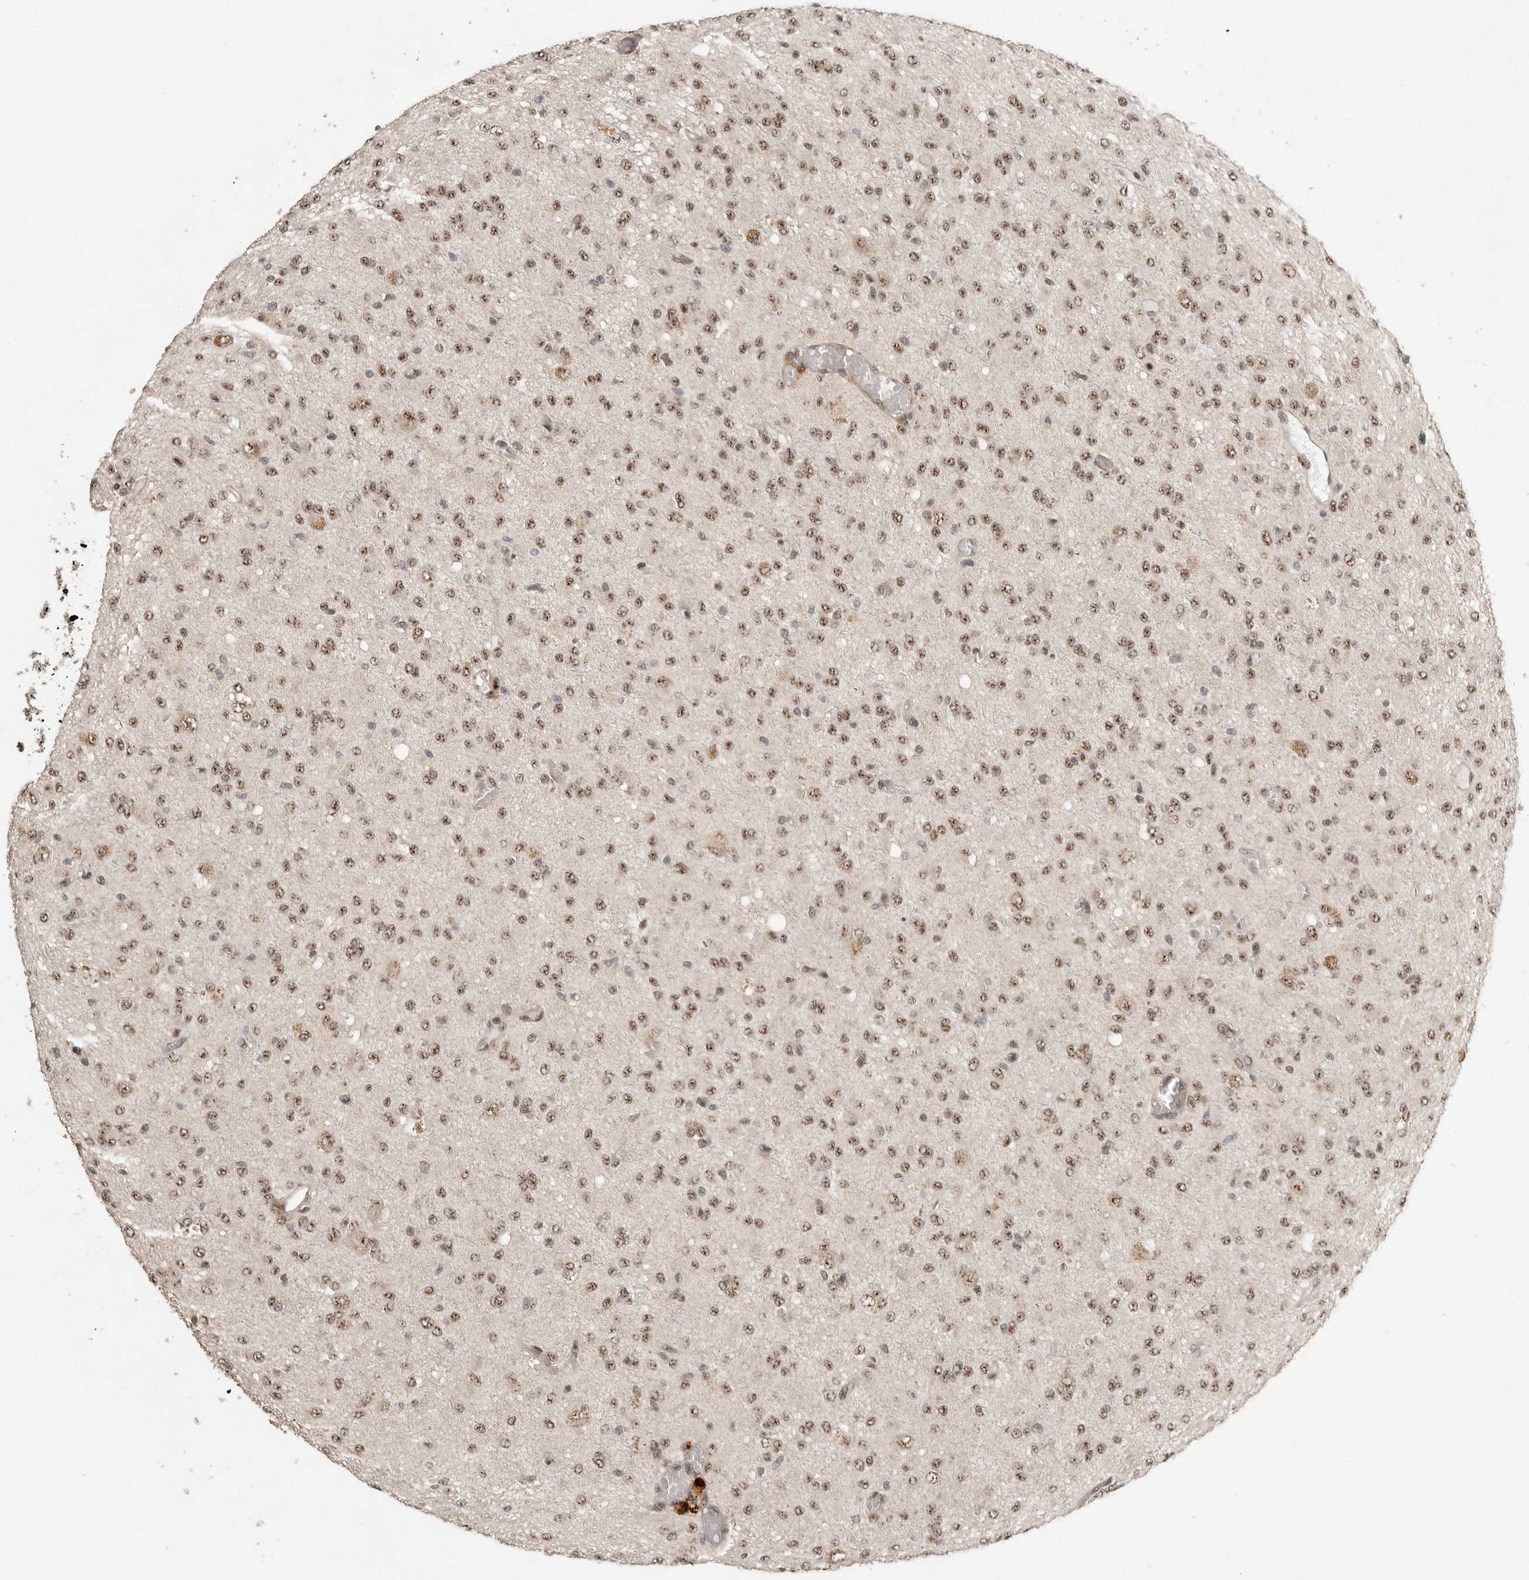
{"staining": {"intensity": "moderate", "quantity": ">75%", "location": "nuclear"}, "tissue": "glioma", "cell_type": "Tumor cells", "image_type": "cancer", "snomed": [{"axis": "morphology", "description": "Glioma, malignant, High grade"}, {"axis": "topography", "description": "Brain"}], "caption": "DAB (3,3'-diaminobenzidine) immunohistochemical staining of human malignant high-grade glioma reveals moderate nuclear protein expression in about >75% of tumor cells.", "gene": "POMP", "patient": {"sex": "female", "age": 59}}